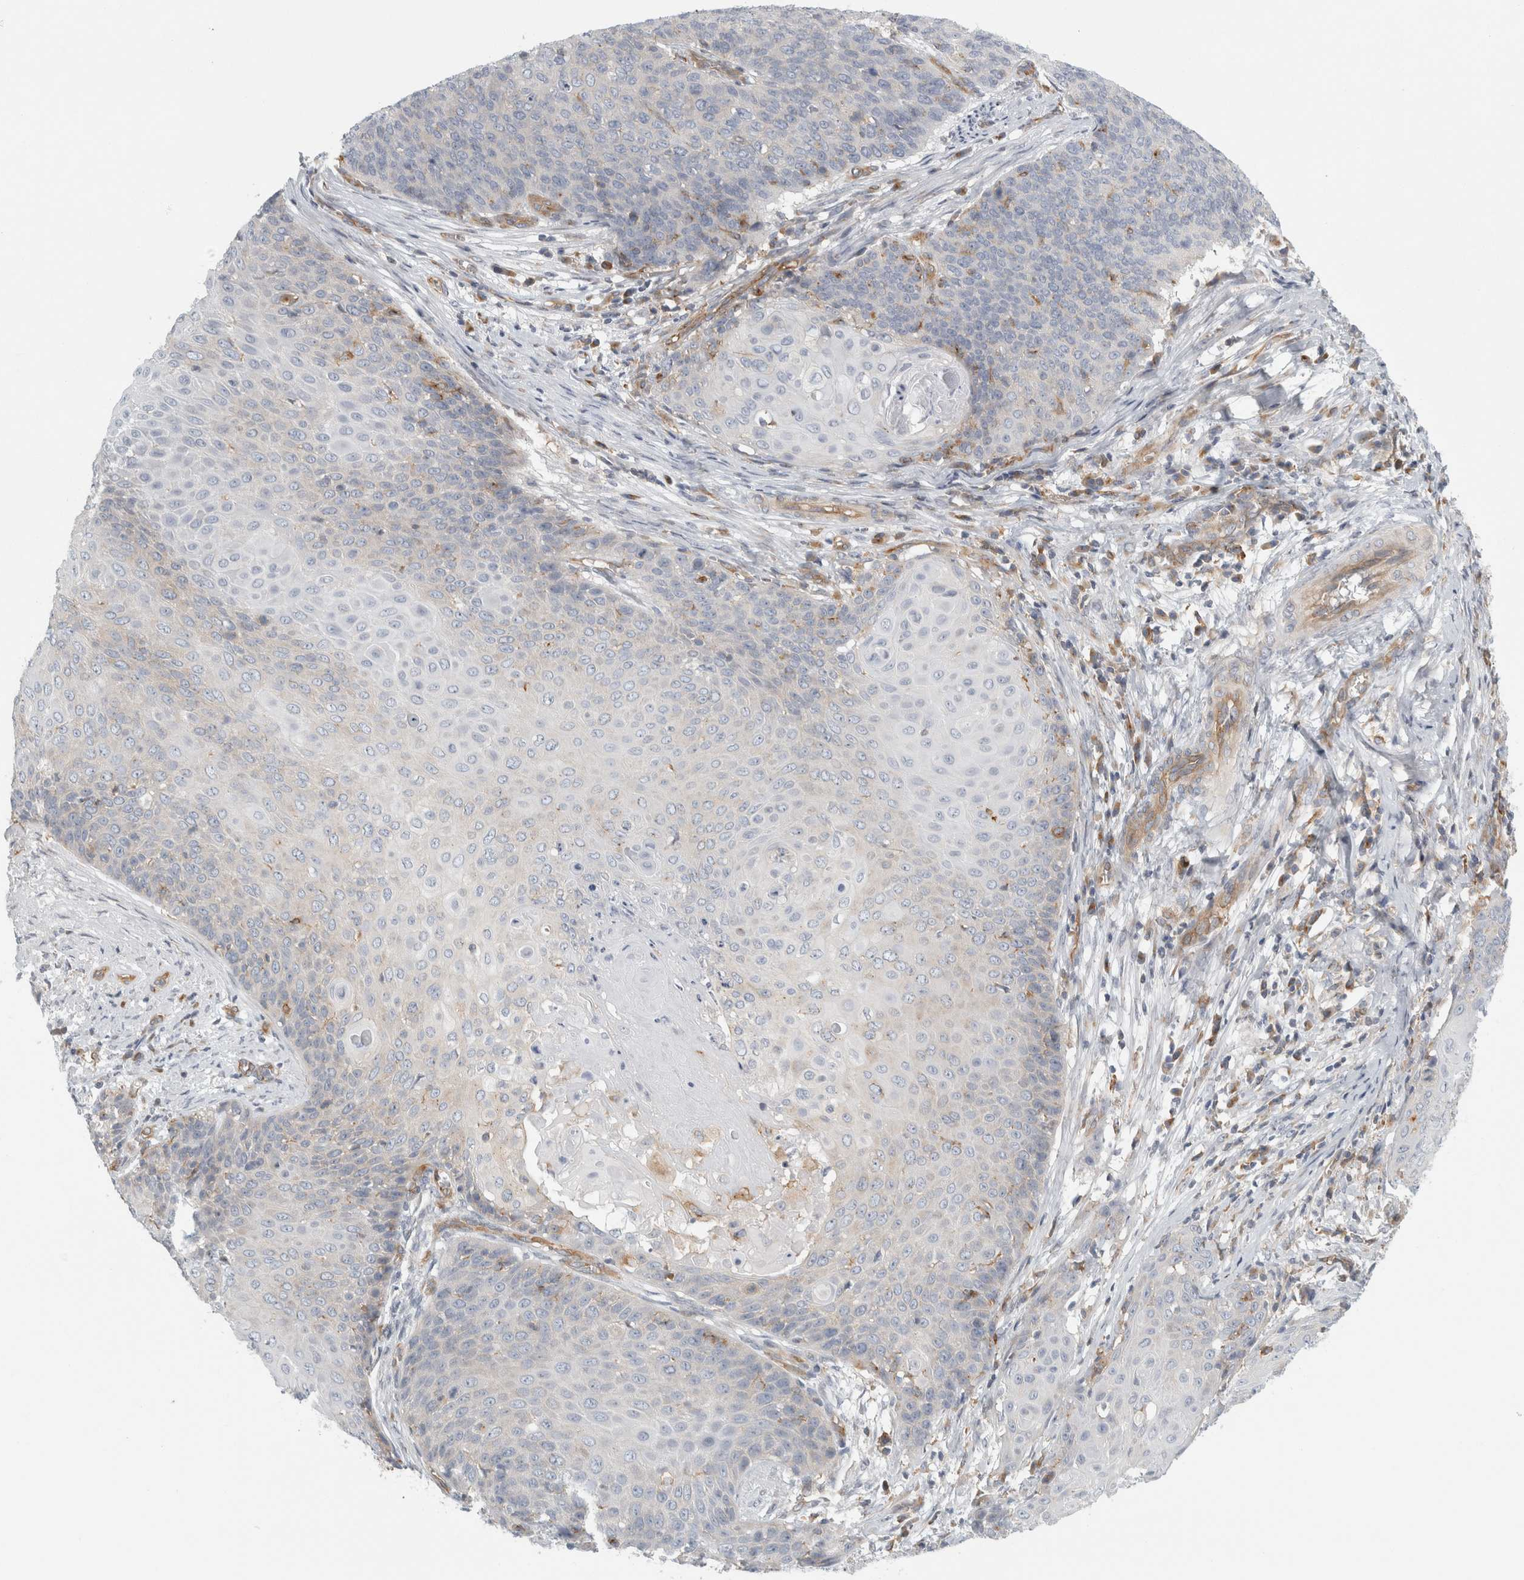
{"staining": {"intensity": "negative", "quantity": "none", "location": "none"}, "tissue": "cervical cancer", "cell_type": "Tumor cells", "image_type": "cancer", "snomed": [{"axis": "morphology", "description": "Squamous cell carcinoma, NOS"}, {"axis": "topography", "description": "Cervix"}], "caption": "A high-resolution histopathology image shows immunohistochemistry staining of cervical cancer, which shows no significant expression in tumor cells.", "gene": "PEX6", "patient": {"sex": "female", "age": 39}}